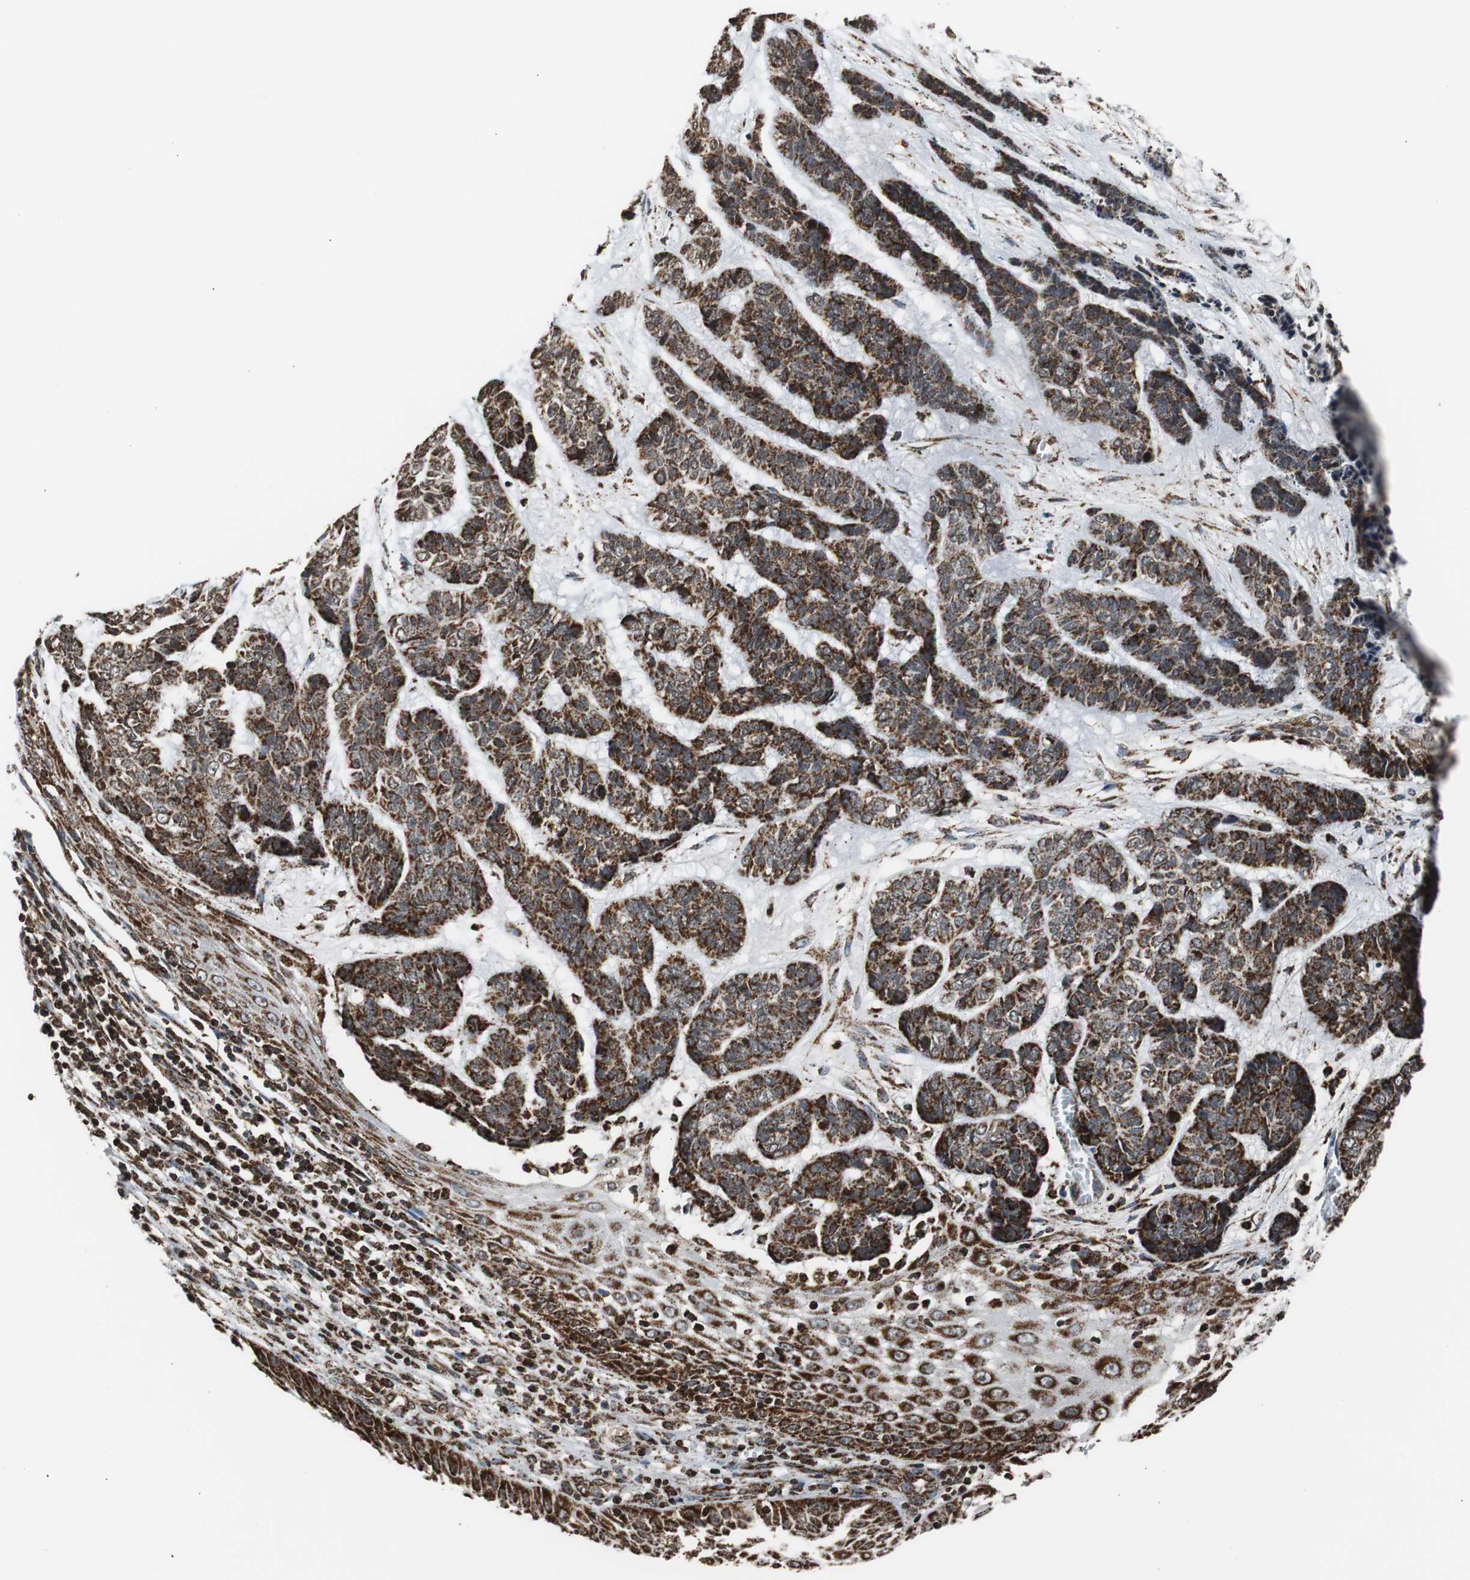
{"staining": {"intensity": "strong", "quantity": ">75%", "location": "cytoplasmic/membranous"}, "tissue": "skin cancer", "cell_type": "Tumor cells", "image_type": "cancer", "snomed": [{"axis": "morphology", "description": "Basal cell carcinoma"}, {"axis": "topography", "description": "Skin"}], "caption": "A brown stain highlights strong cytoplasmic/membranous expression of a protein in human skin cancer tumor cells.", "gene": "HSPA9", "patient": {"sex": "female", "age": 64}}